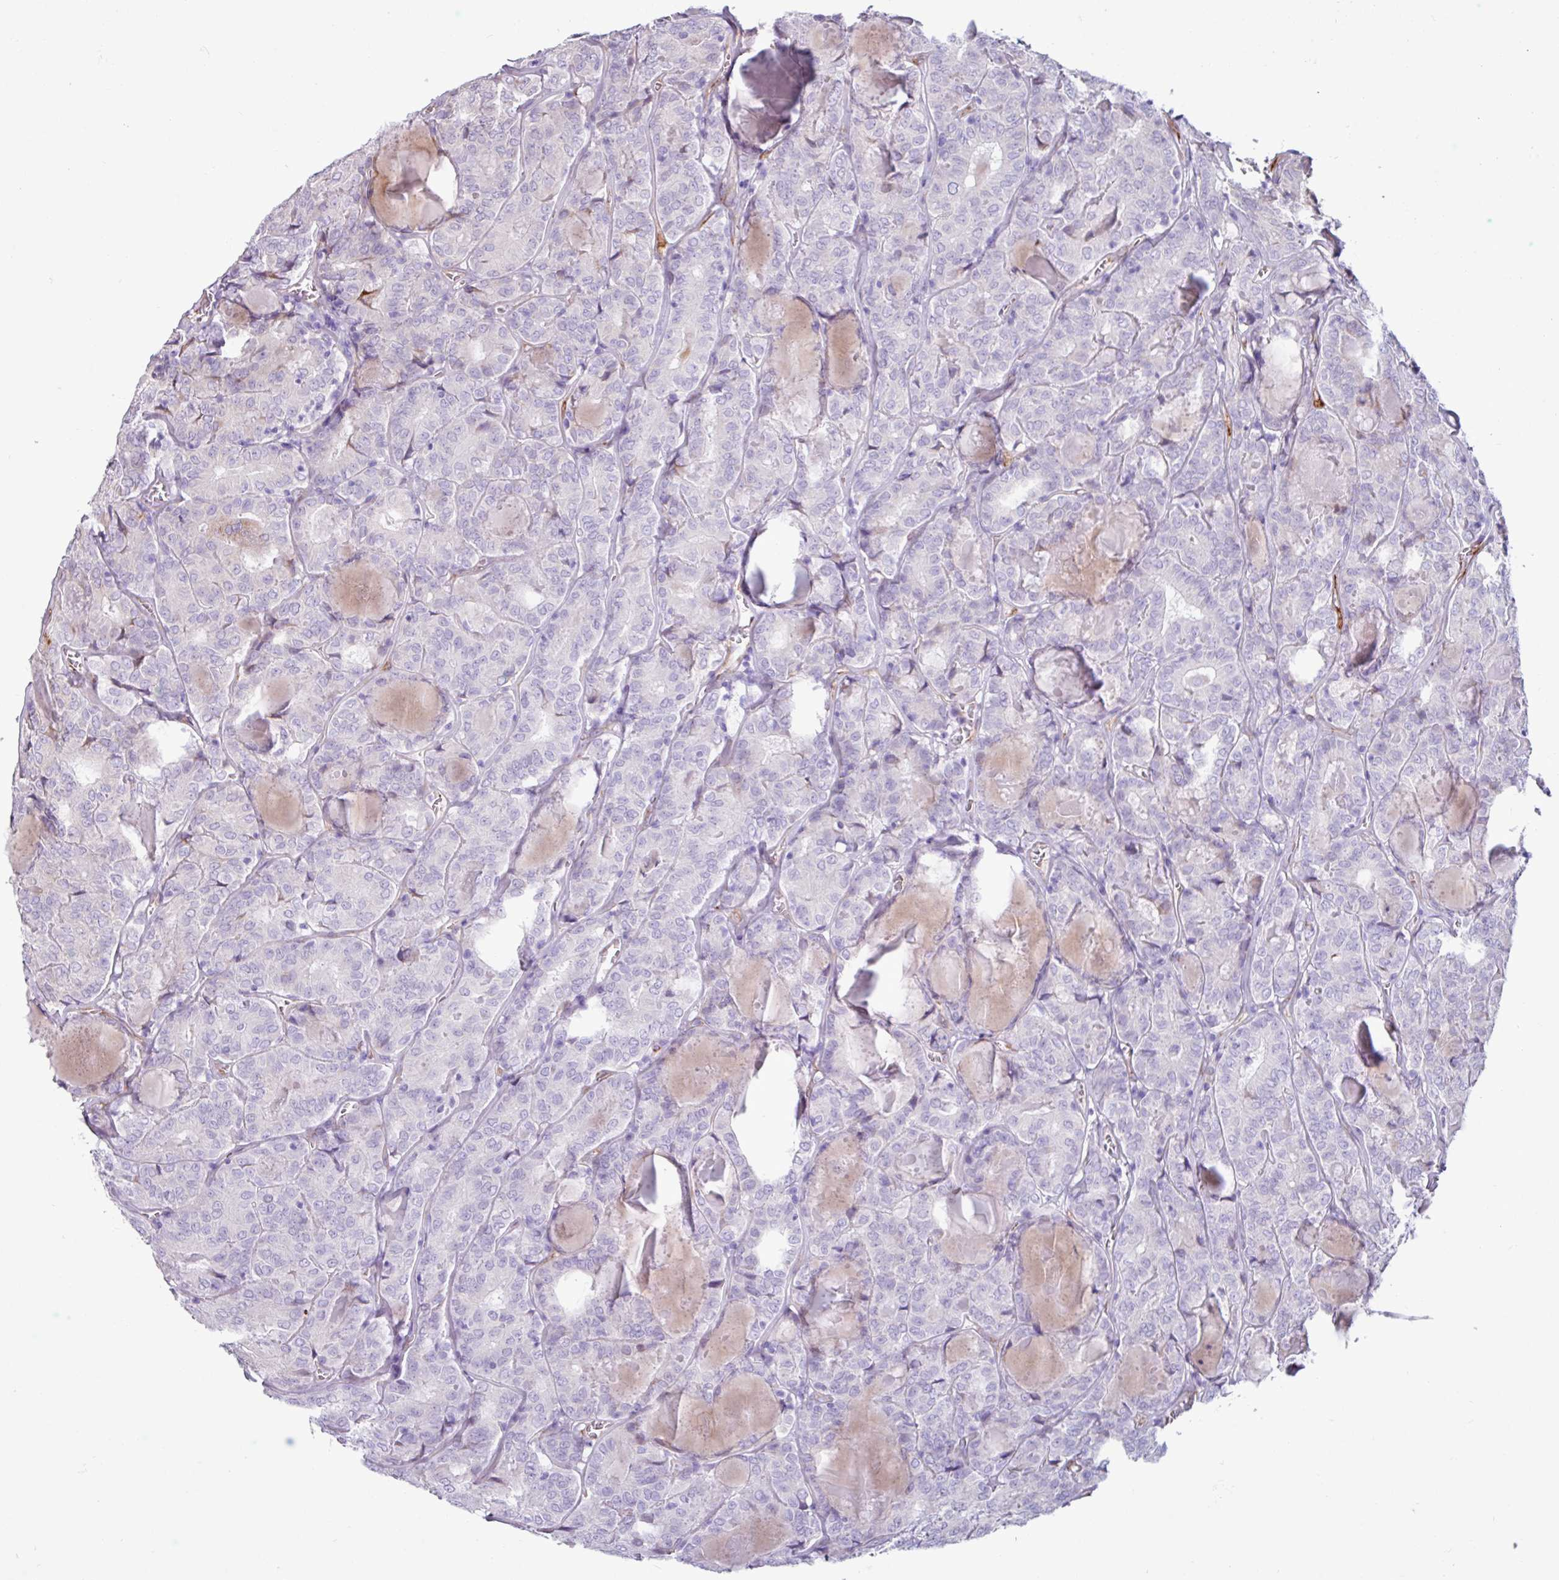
{"staining": {"intensity": "moderate", "quantity": "<25%", "location": "cytoplasmic/membranous"}, "tissue": "thyroid cancer", "cell_type": "Tumor cells", "image_type": "cancer", "snomed": [{"axis": "morphology", "description": "Papillary adenocarcinoma, NOS"}, {"axis": "topography", "description": "Thyroid gland"}], "caption": "Papillary adenocarcinoma (thyroid) stained for a protein (brown) shows moderate cytoplasmic/membranous positive staining in approximately <25% of tumor cells.", "gene": "PPP1R35", "patient": {"sex": "female", "age": 72}}